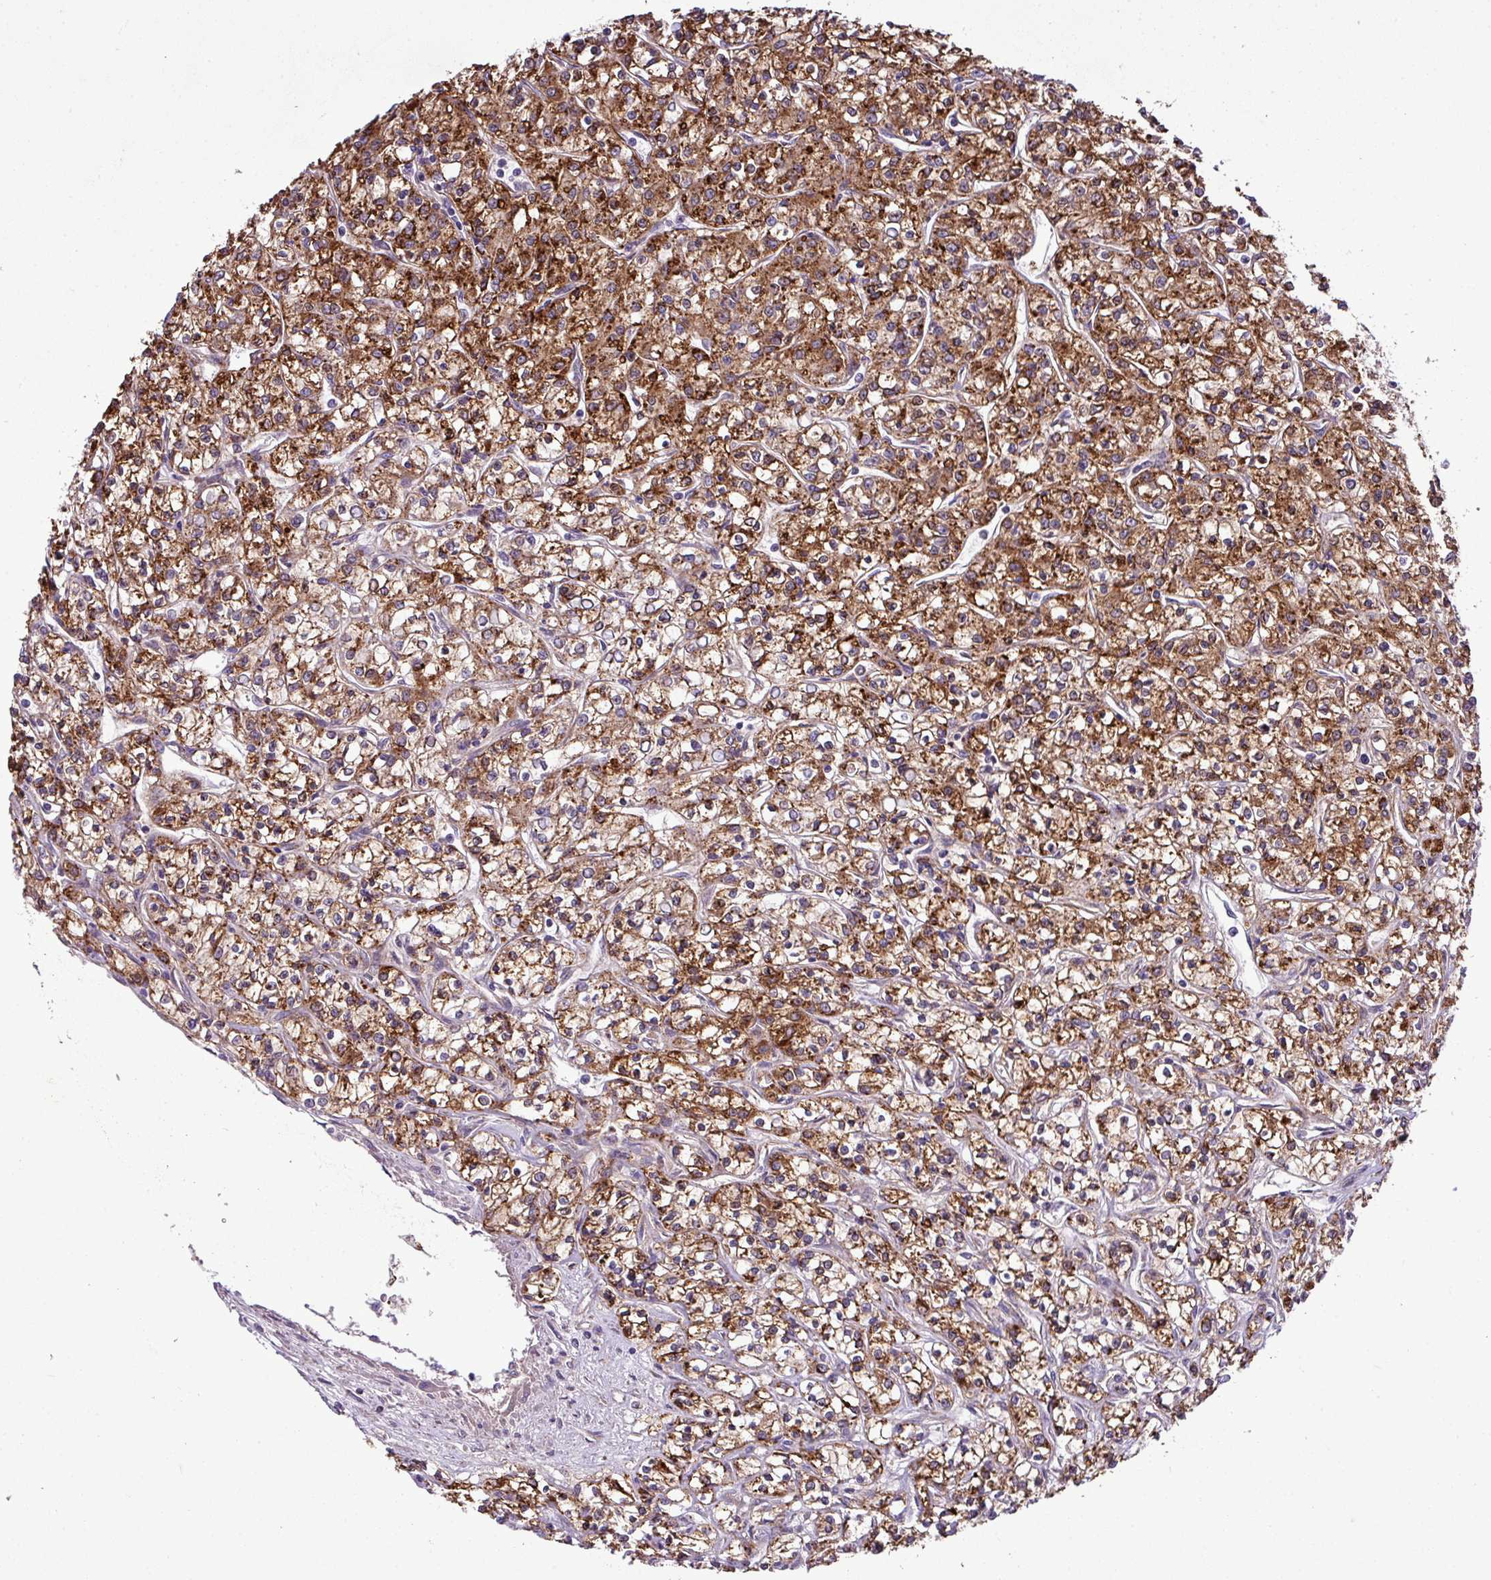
{"staining": {"intensity": "strong", "quantity": ">75%", "location": "cytoplasmic/membranous"}, "tissue": "renal cancer", "cell_type": "Tumor cells", "image_type": "cancer", "snomed": [{"axis": "morphology", "description": "Adenocarcinoma, NOS"}, {"axis": "topography", "description": "Kidney"}], "caption": "Immunohistochemistry micrograph of renal adenocarcinoma stained for a protein (brown), which displays high levels of strong cytoplasmic/membranous expression in about >75% of tumor cells.", "gene": "XIAP", "patient": {"sex": "female", "age": 59}}